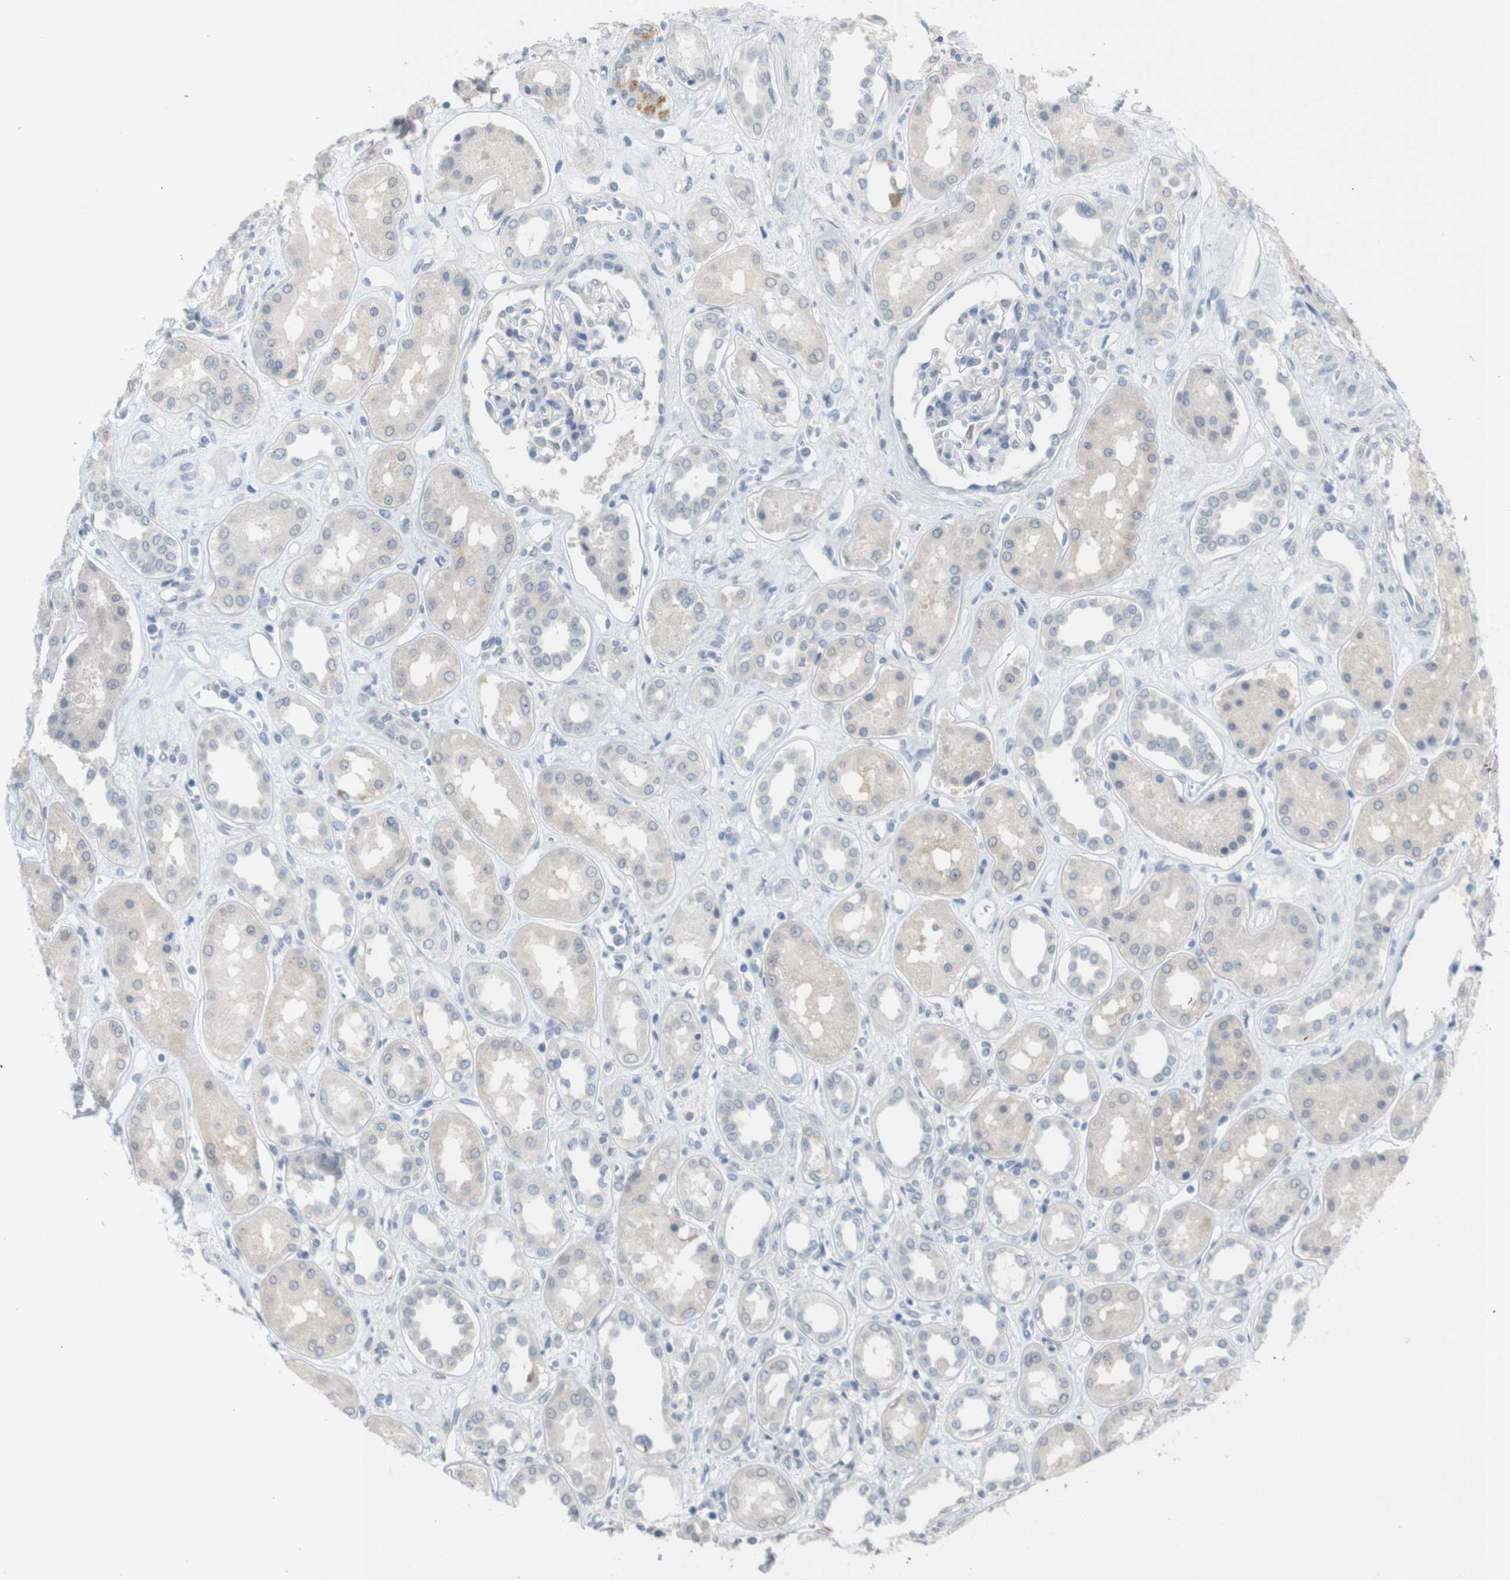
{"staining": {"intensity": "negative", "quantity": "none", "location": "none"}, "tissue": "kidney", "cell_type": "Cells in glomeruli", "image_type": "normal", "snomed": [{"axis": "morphology", "description": "Normal tissue, NOS"}, {"axis": "topography", "description": "Kidney"}], "caption": "Benign kidney was stained to show a protein in brown. There is no significant positivity in cells in glomeruli. (Stains: DAB (3,3'-diaminobenzidine) immunohistochemistry with hematoxylin counter stain, Microscopy: brightfield microscopy at high magnification).", "gene": "CHRM5", "patient": {"sex": "male", "age": 59}}